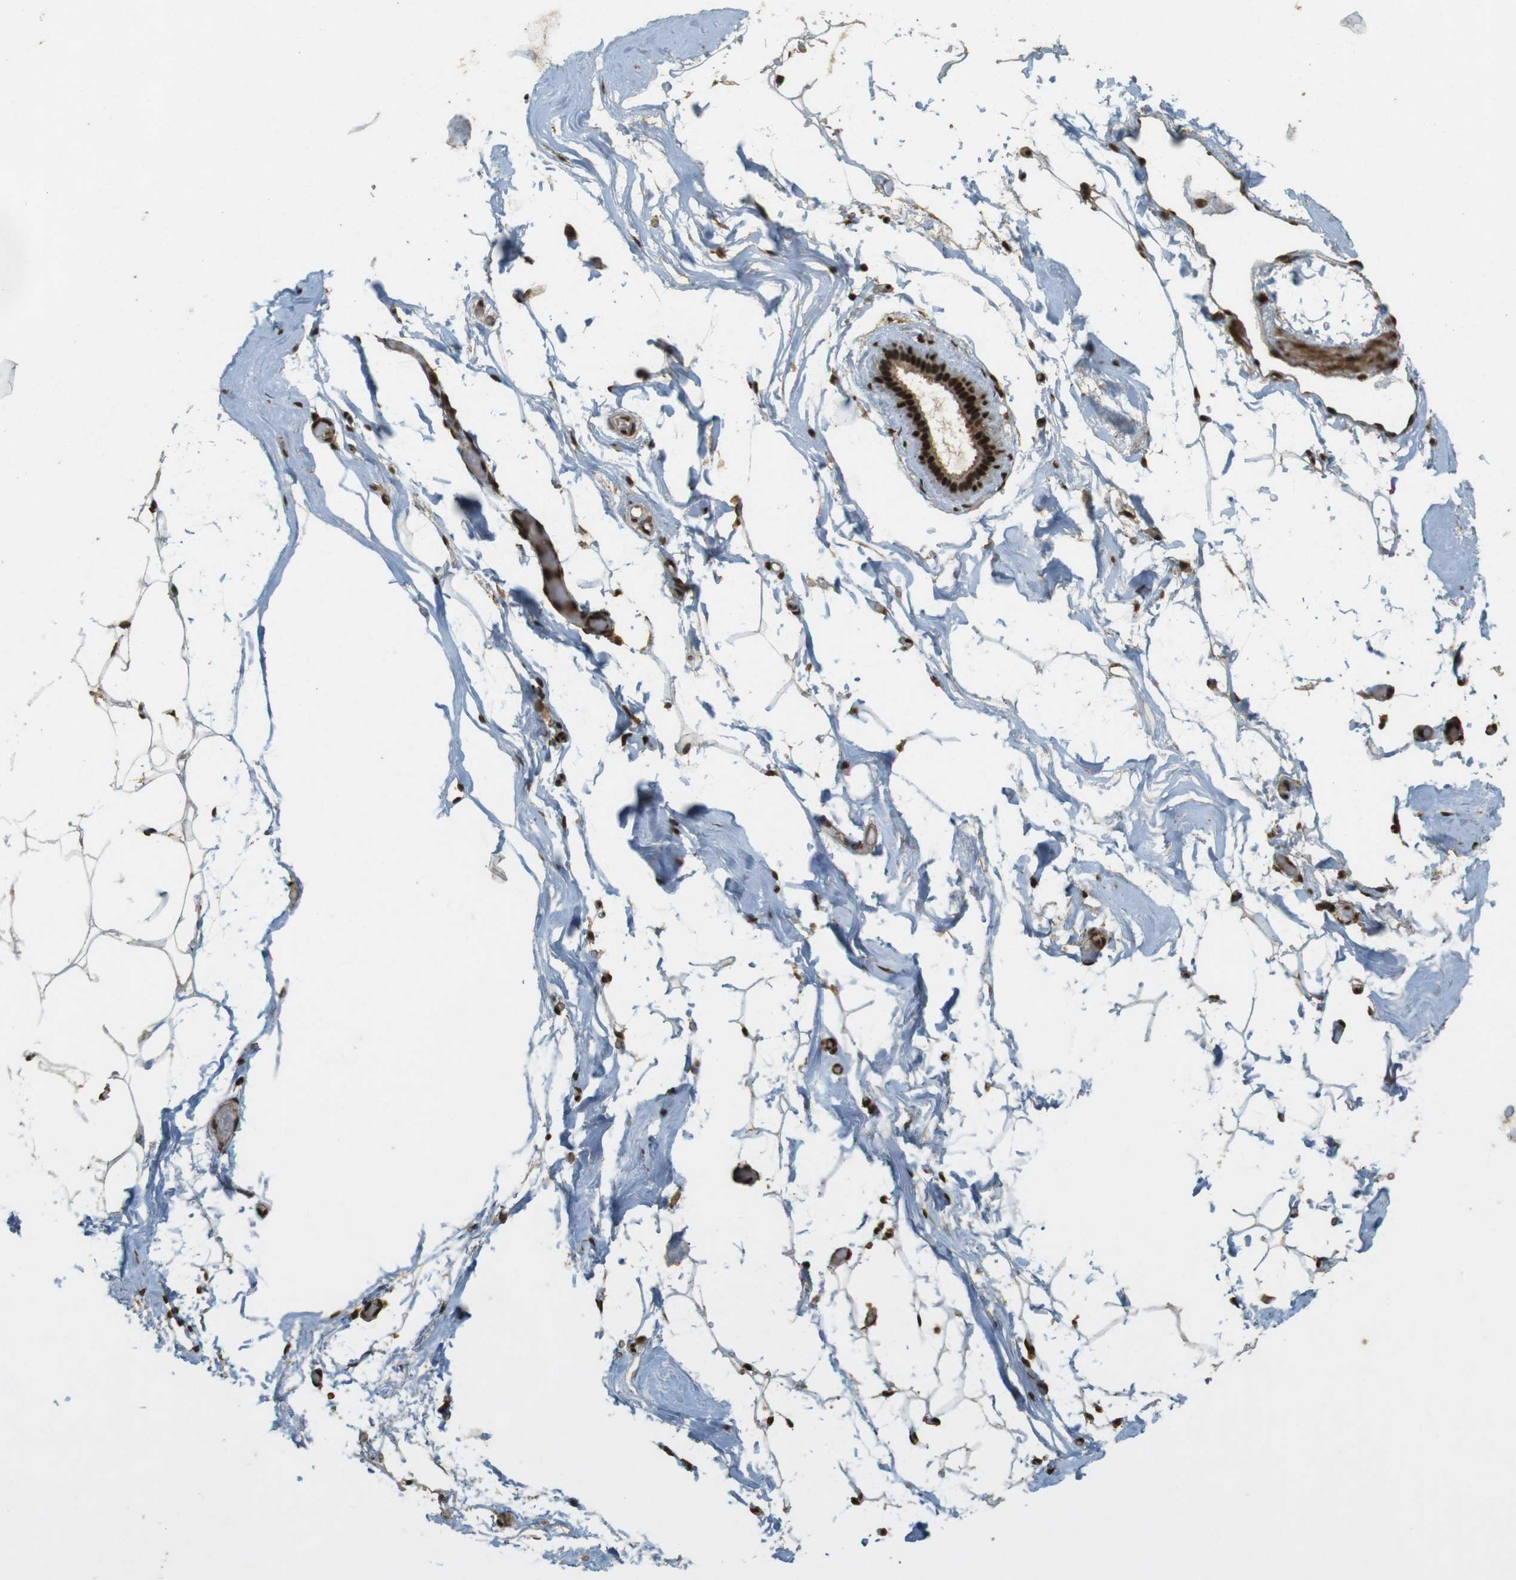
{"staining": {"intensity": "strong", "quantity": ">75%", "location": "nuclear"}, "tissue": "adipose tissue", "cell_type": "Adipocytes", "image_type": "normal", "snomed": [{"axis": "morphology", "description": "Normal tissue, NOS"}, {"axis": "topography", "description": "Breast"}, {"axis": "topography", "description": "Soft tissue"}], "caption": "A brown stain shows strong nuclear staining of a protein in adipocytes of benign human adipose tissue. The protein of interest is stained brown, and the nuclei are stained in blue (DAB IHC with brightfield microscopy, high magnification).", "gene": "GATA4", "patient": {"sex": "female", "age": 75}}